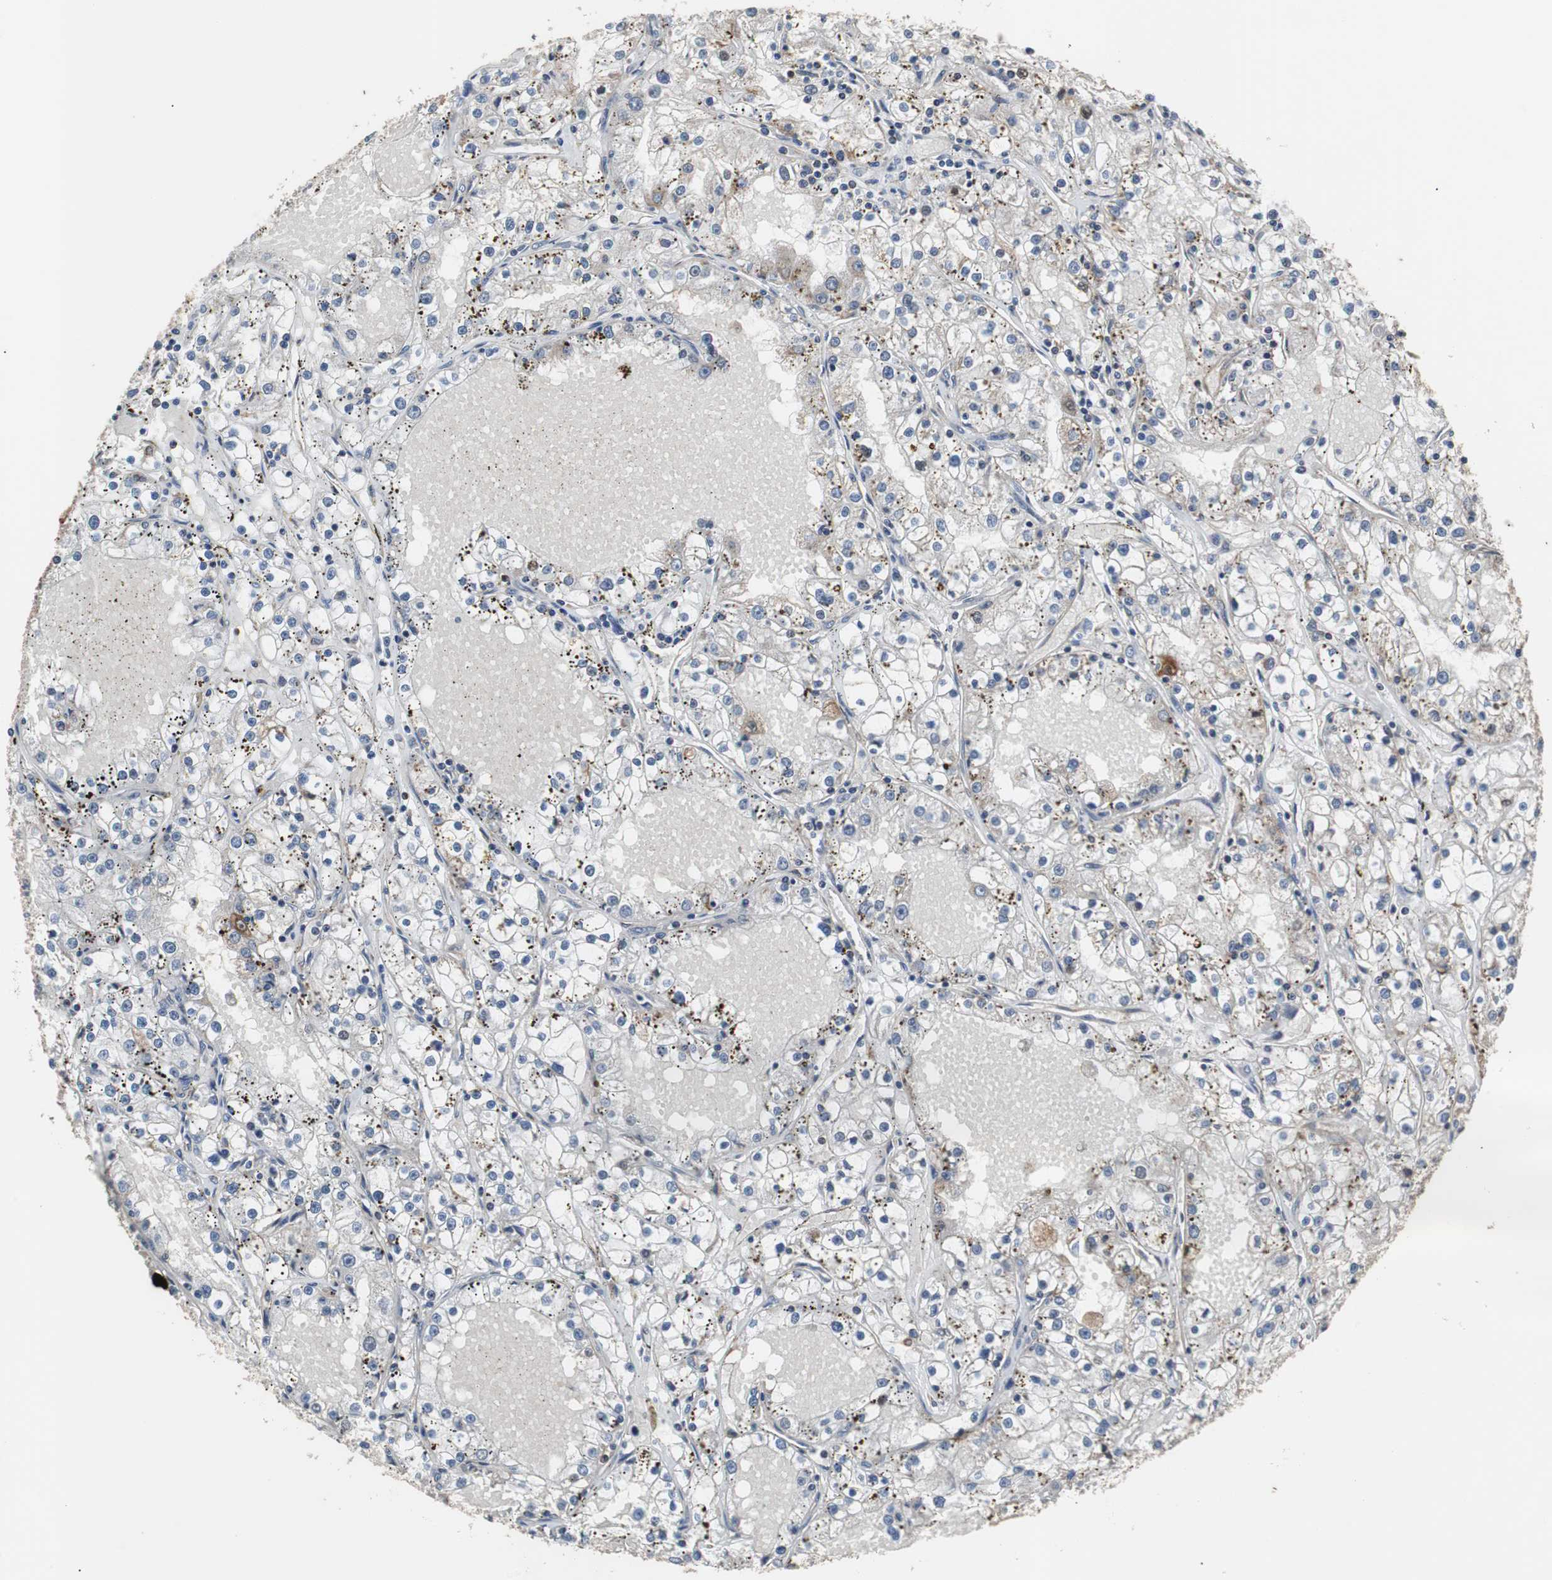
{"staining": {"intensity": "negative", "quantity": "none", "location": "none"}, "tissue": "renal cancer", "cell_type": "Tumor cells", "image_type": "cancer", "snomed": [{"axis": "morphology", "description": "Adenocarcinoma, NOS"}, {"axis": "topography", "description": "Kidney"}], "caption": "High magnification brightfield microscopy of renal cancer (adenocarcinoma) stained with DAB (brown) and counterstained with hematoxylin (blue): tumor cells show no significant staining.", "gene": "ACTR3", "patient": {"sex": "male", "age": 56}}